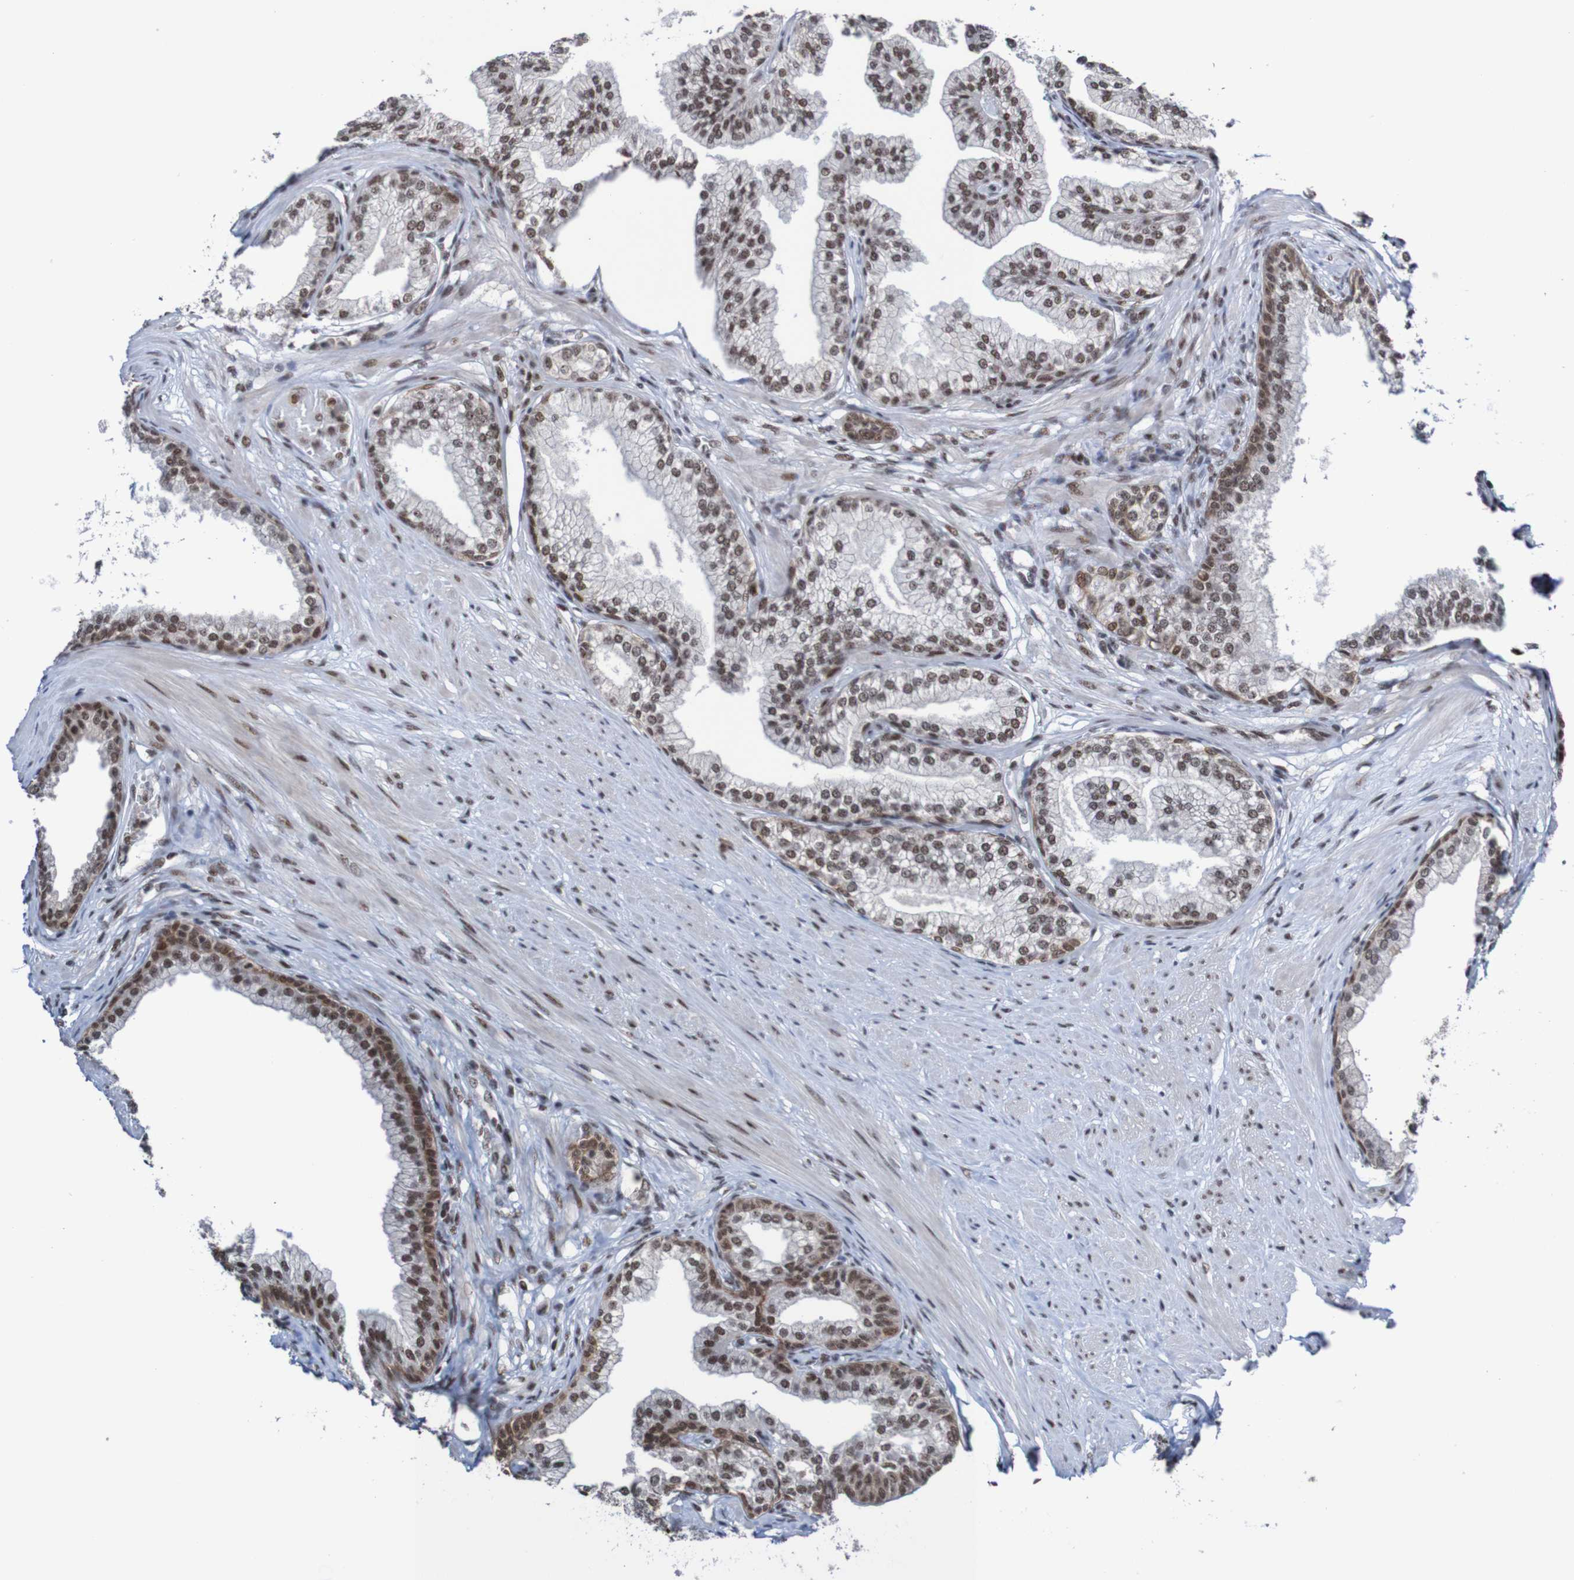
{"staining": {"intensity": "moderate", "quantity": ">75%", "location": "nuclear"}, "tissue": "prostate", "cell_type": "Glandular cells", "image_type": "normal", "snomed": [{"axis": "morphology", "description": "Normal tissue, NOS"}, {"axis": "morphology", "description": "Urothelial carcinoma, Low grade"}, {"axis": "topography", "description": "Urinary bladder"}, {"axis": "topography", "description": "Prostate"}], "caption": "A brown stain labels moderate nuclear positivity of a protein in glandular cells of unremarkable prostate.", "gene": "CDC5L", "patient": {"sex": "male", "age": 60}}